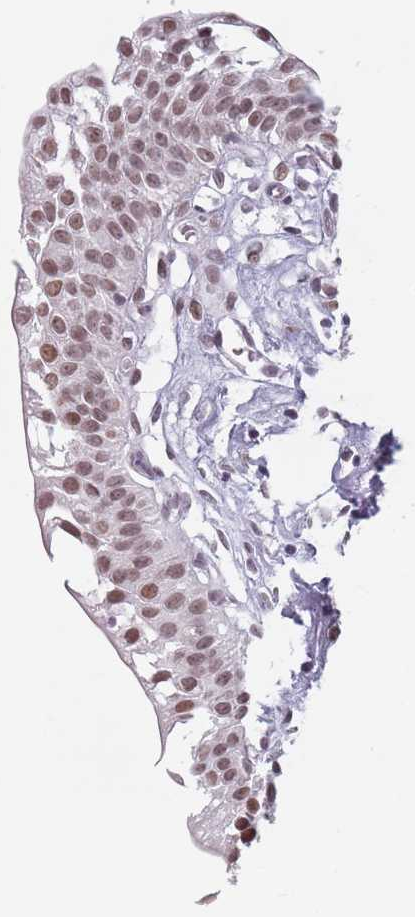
{"staining": {"intensity": "moderate", "quantity": ">75%", "location": "nuclear"}, "tissue": "urinary bladder", "cell_type": "Urothelial cells", "image_type": "normal", "snomed": [{"axis": "morphology", "description": "Normal tissue, NOS"}, {"axis": "topography", "description": "Urinary bladder"}], "caption": "Immunohistochemical staining of unremarkable human urinary bladder demonstrates >75% levels of moderate nuclear protein staining in about >75% of urothelial cells.", "gene": "PTCHD1", "patient": {"sex": "male", "age": 51}}